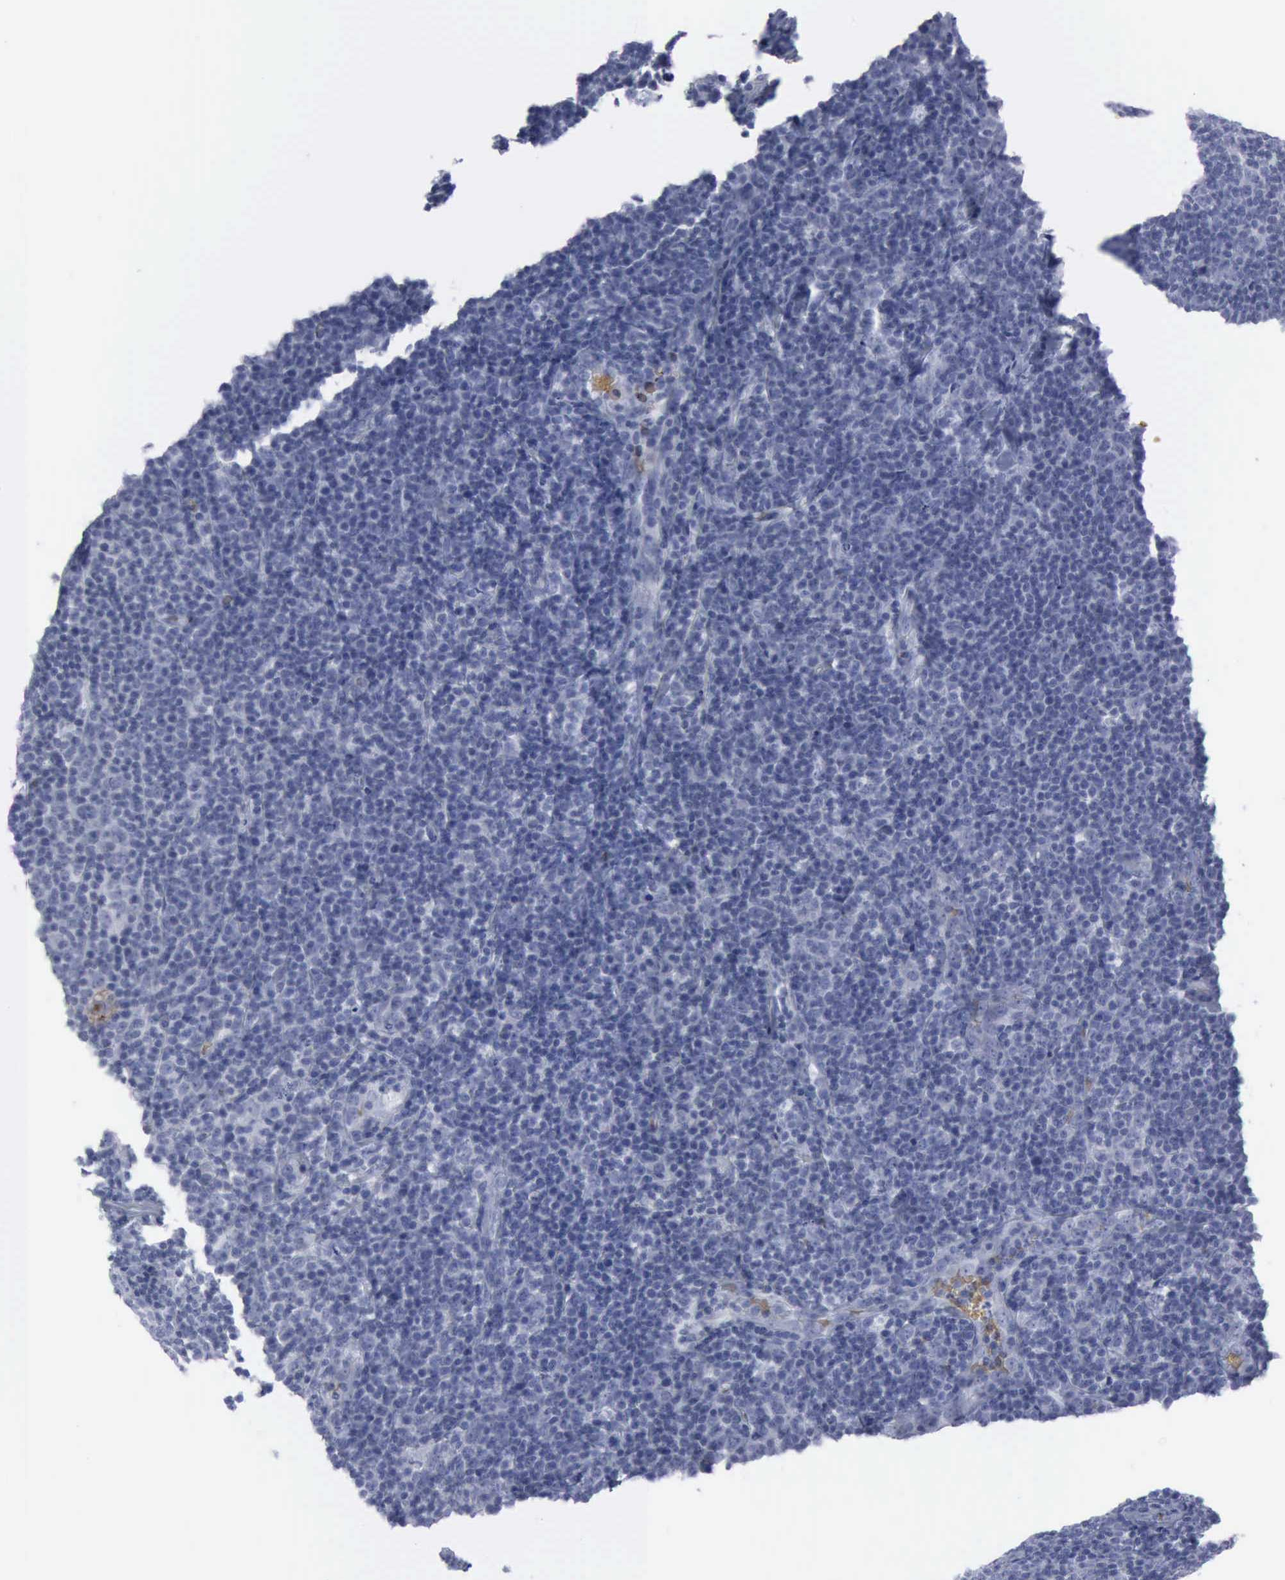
{"staining": {"intensity": "negative", "quantity": "none", "location": "none"}, "tissue": "lymphoma", "cell_type": "Tumor cells", "image_type": "cancer", "snomed": [{"axis": "morphology", "description": "Malignant lymphoma, non-Hodgkin's type, Low grade"}, {"axis": "topography", "description": "Lymph node"}], "caption": "Malignant lymphoma, non-Hodgkin's type (low-grade) was stained to show a protein in brown. There is no significant staining in tumor cells.", "gene": "TGFB1", "patient": {"sex": "male", "age": 74}}